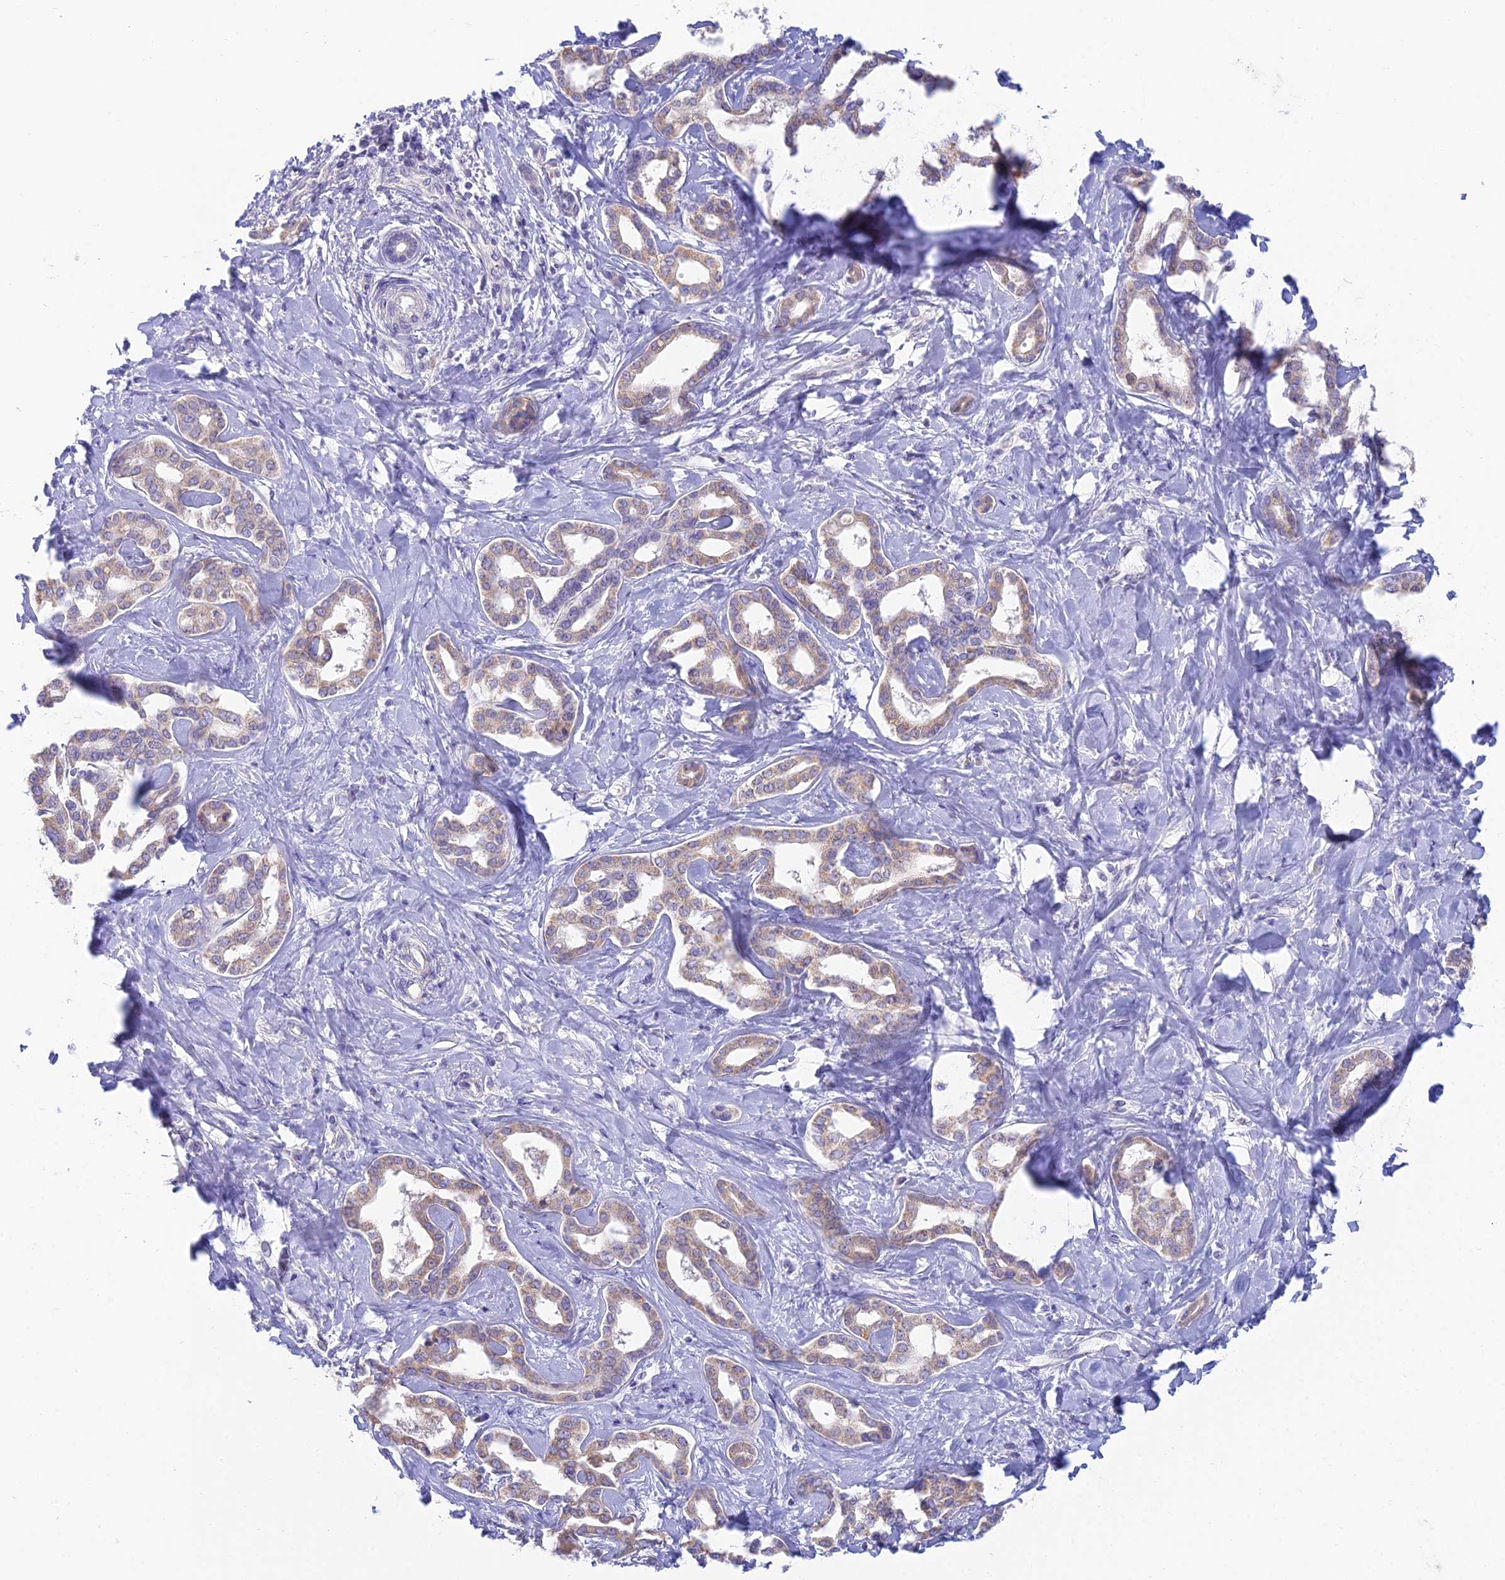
{"staining": {"intensity": "weak", "quantity": "25%-75%", "location": "cytoplasmic/membranous"}, "tissue": "liver cancer", "cell_type": "Tumor cells", "image_type": "cancer", "snomed": [{"axis": "morphology", "description": "Cholangiocarcinoma"}, {"axis": "topography", "description": "Liver"}], "caption": "Human cholangiocarcinoma (liver) stained for a protein (brown) demonstrates weak cytoplasmic/membranous positive staining in approximately 25%-75% of tumor cells.", "gene": "CFAP206", "patient": {"sex": "female", "age": 77}}